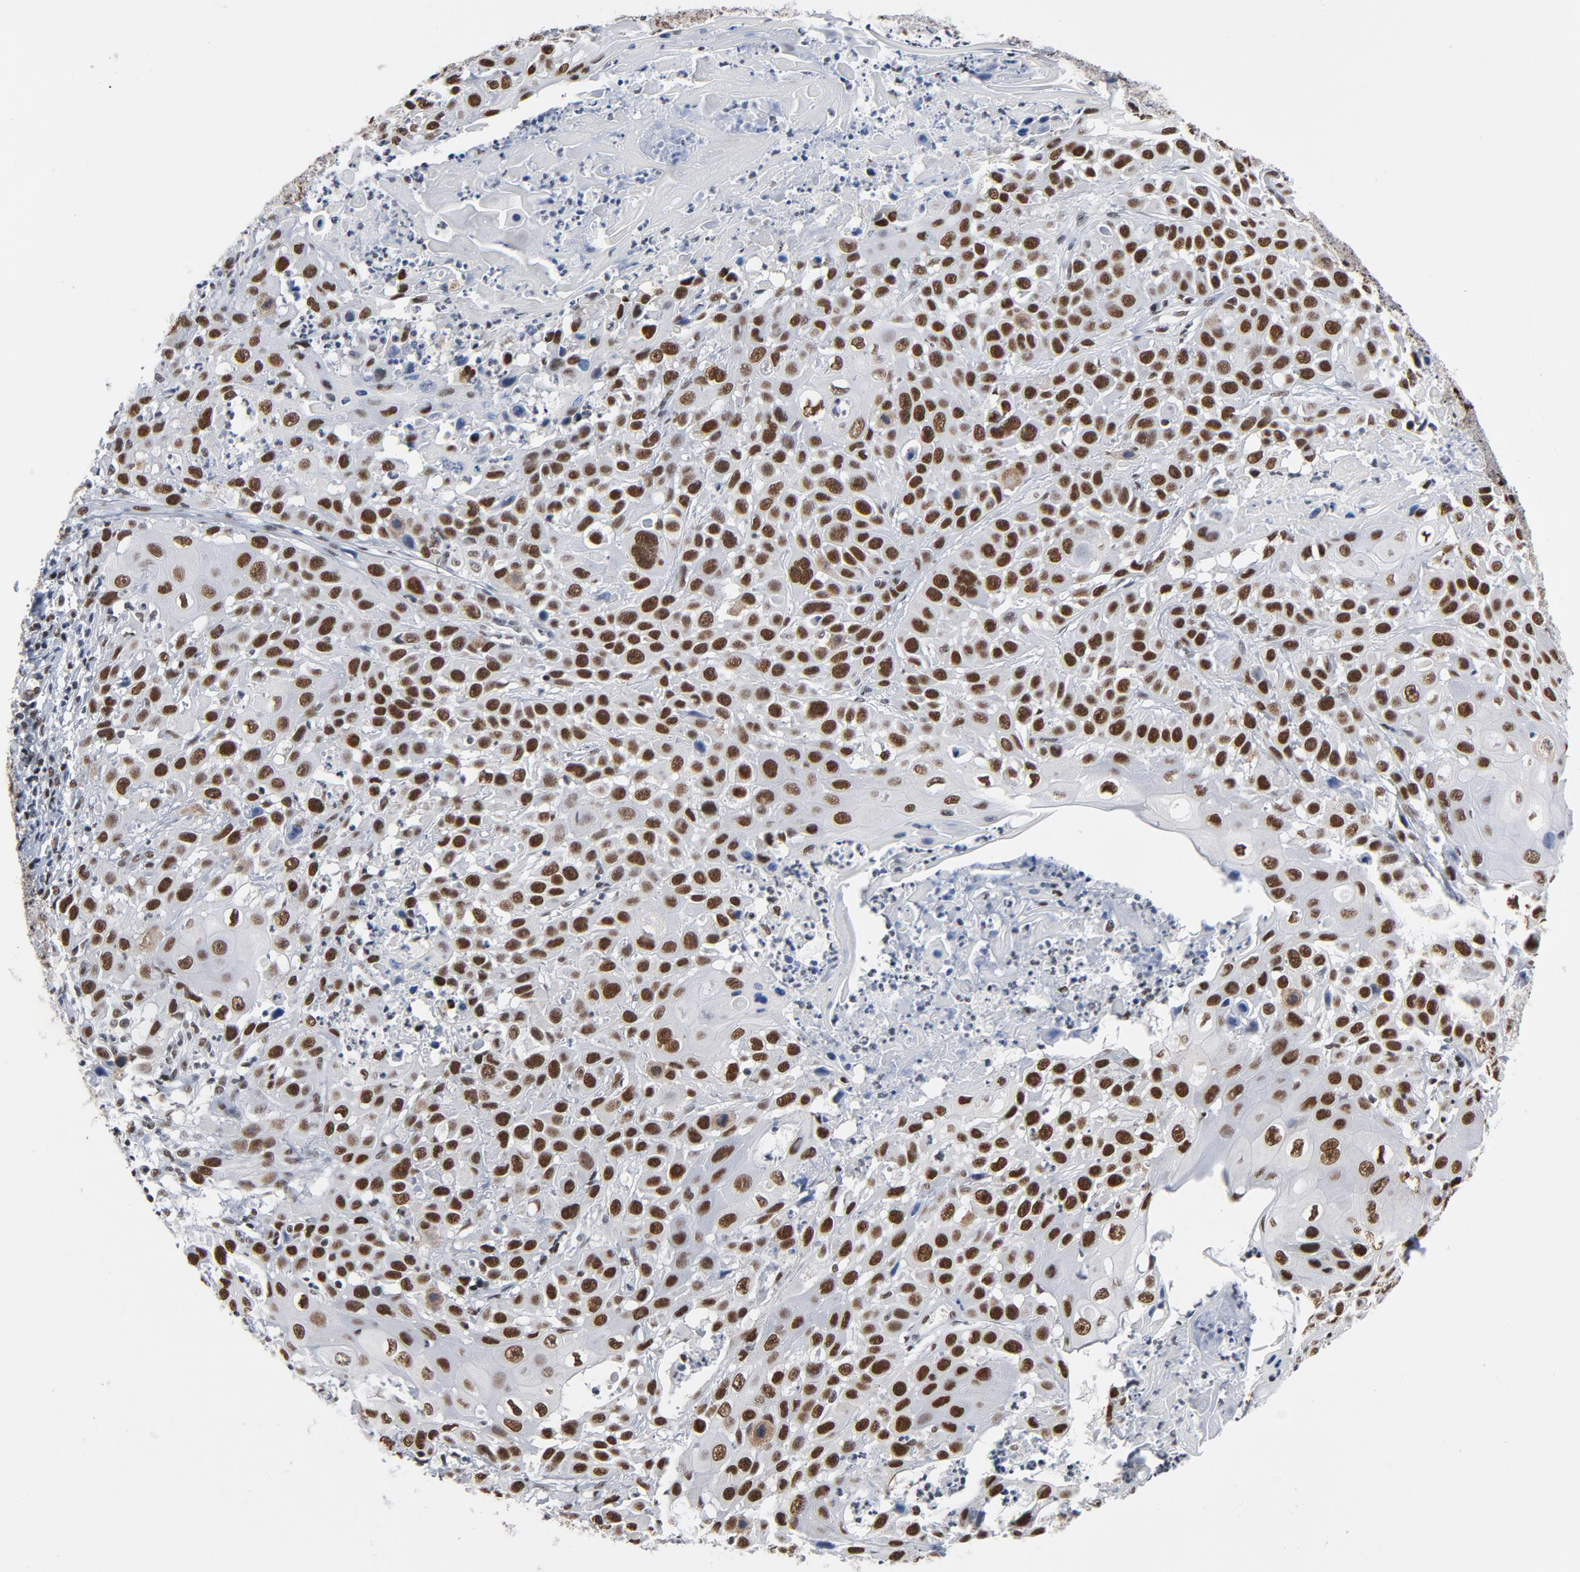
{"staining": {"intensity": "strong", "quantity": ">75%", "location": "nuclear"}, "tissue": "cervical cancer", "cell_type": "Tumor cells", "image_type": "cancer", "snomed": [{"axis": "morphology", "description": "Squamous cell carcinoma, NOS"}, {"axis": "topography", "description": "Cervix"}], "caption": "Immunohistochemical staining of human cervical cancer exhibits strong nuclear protein staining in about >75% of tumor cells.", "gene": "CSTF2", "patient": {"sex": "female", "age": 39}}